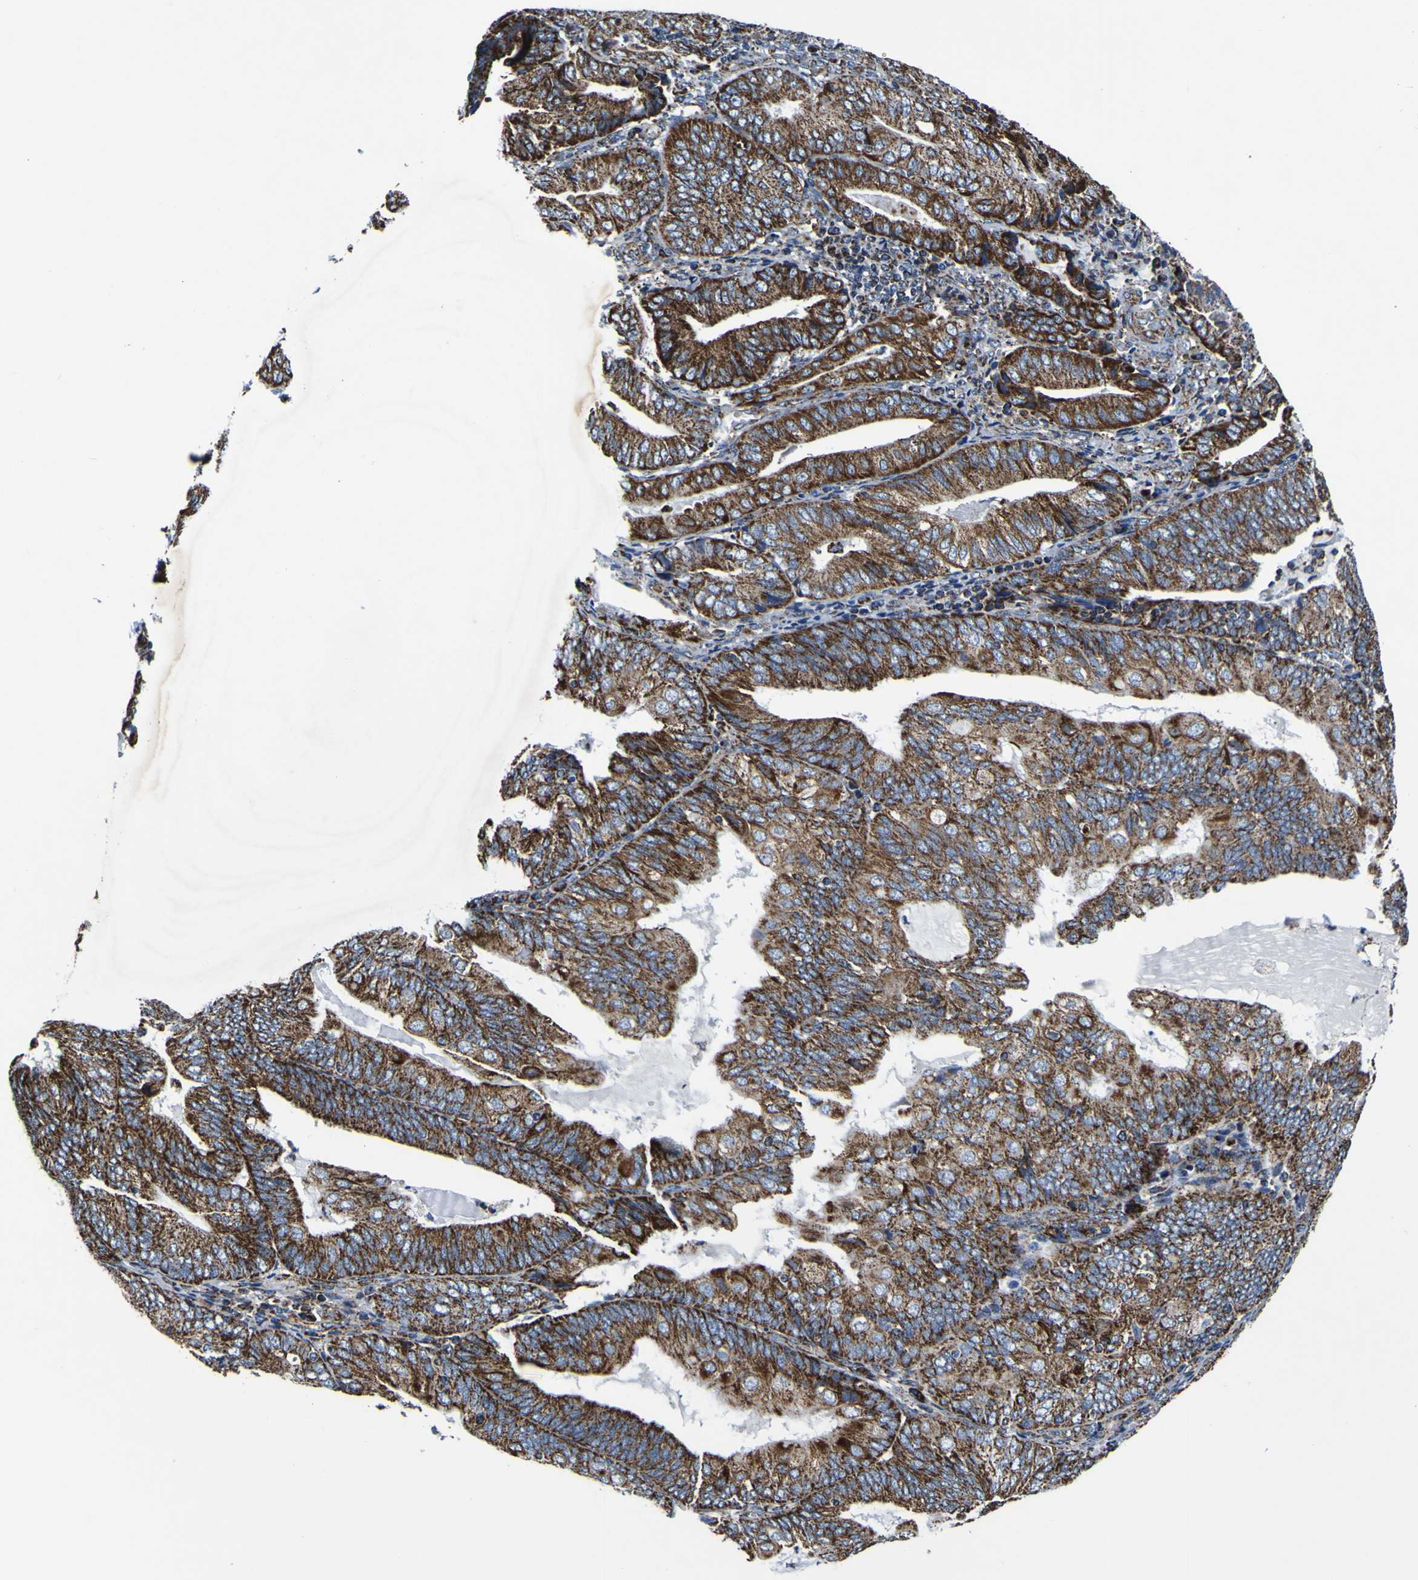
{"staining": {"intensity": "strong", "quantity": ">75%", "location": "cytoplasmic/membranous"}, "tissue": "endometrial cancer", "cell_type": "Tumor cells", "image_type": "cancer", "snomed": [{"axis": "morphology", "description": "Adenocarcinoma, NOS"}, {"axis": "topography", "description": "Endometrium"}], "caption": "Tumor cells show high levels of strong cytoplasmic/membranous expression in about >75% of cells in human adenocarcinoma (endometrial).", "gene": "PTRH2", "patient": {"sex": "female", "age": 81}}